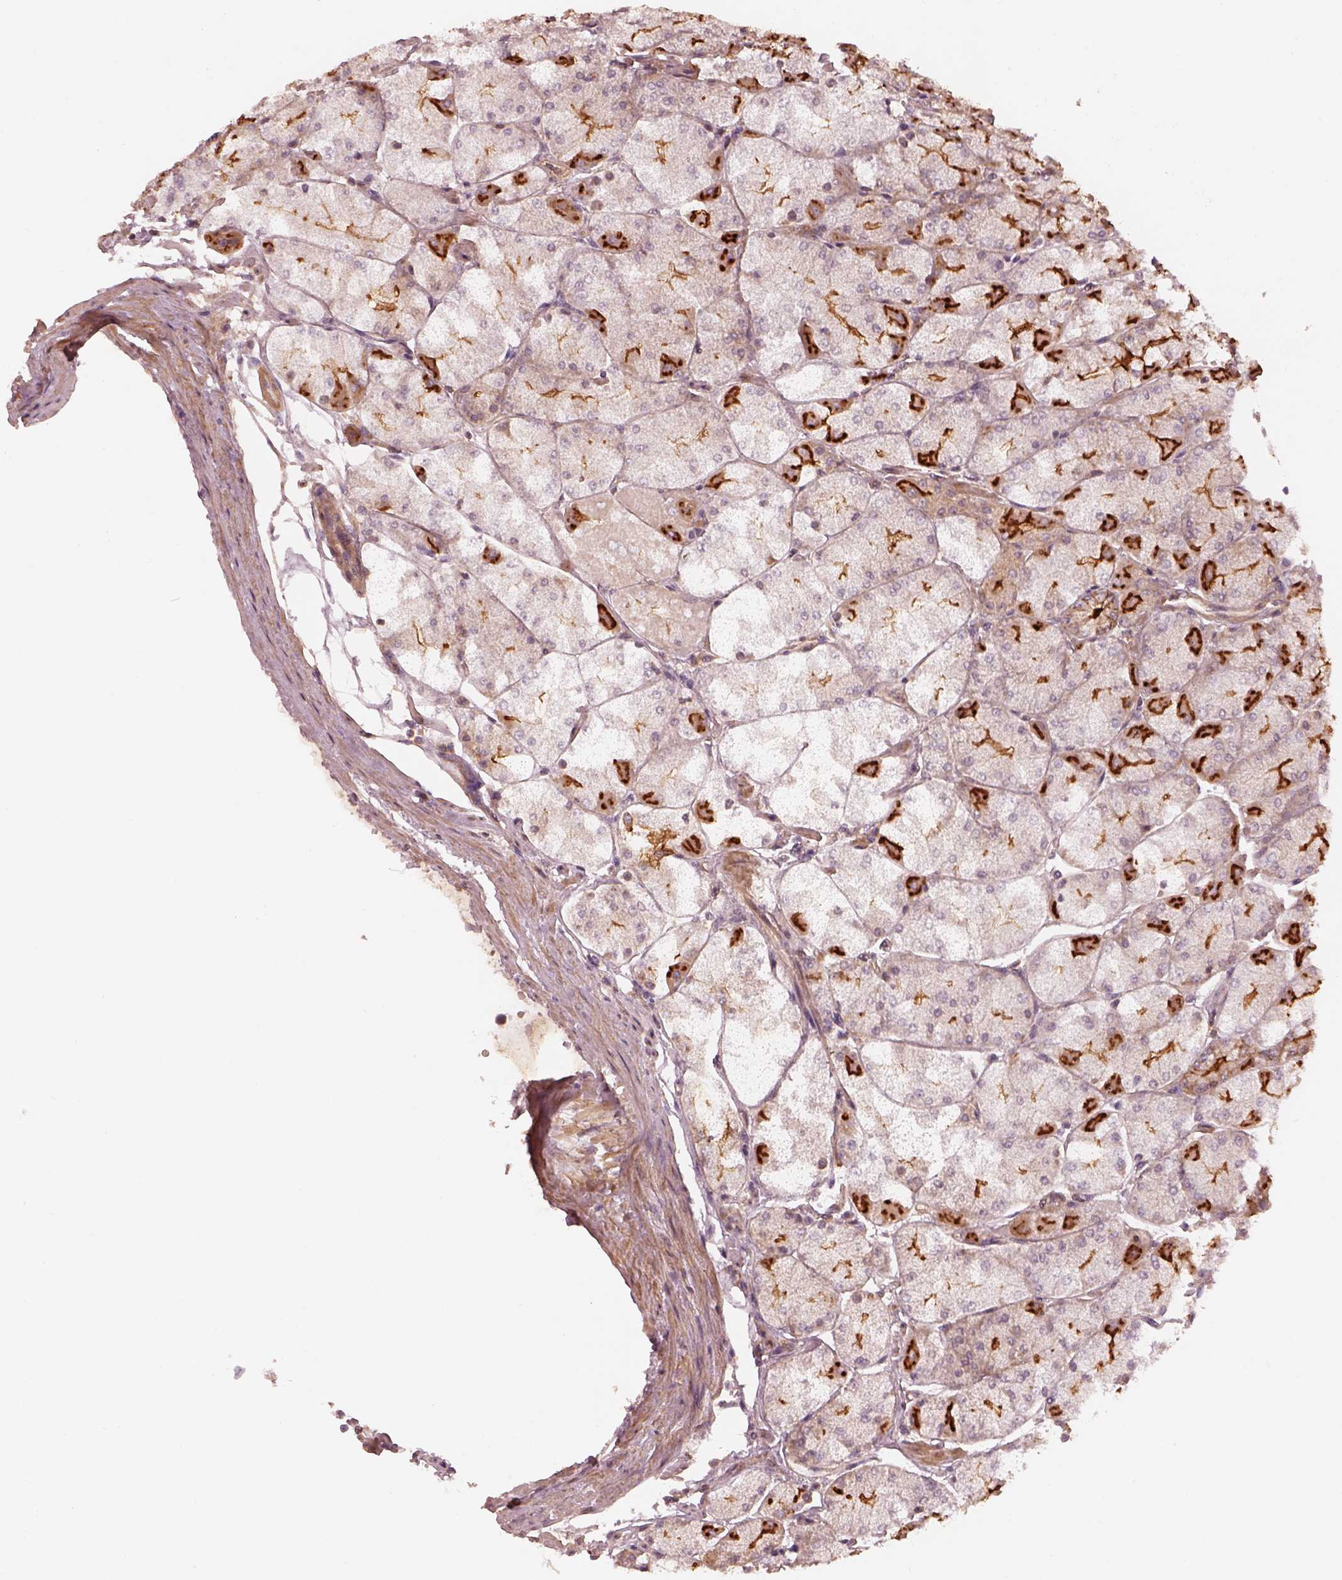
{"staining": {"intensity": "strong", "quantity": "25%-75%", "location": "cytoplasmic/membranous"}, "tissue": "stomach", "cell_type": "Glandular cells", "image_type": "normal", "snomed": [{"axis": "morphology", "description": "Normal tissue, NOS"}, {"axis": "topography", "description": "Stomach, upper"}], "caption": "Immunohistochemical staining of normal stomach exhibits high levels of strong cytoplasmic/membranous expression in approximately 25%-75% of glandular cells. (DAB (3,3'-diaminobenzidine) IHC, brown staining for protein, blue staining for nuclei).", "gene": "FAM107B", "patient": {"sex": "male", "age": 60}}